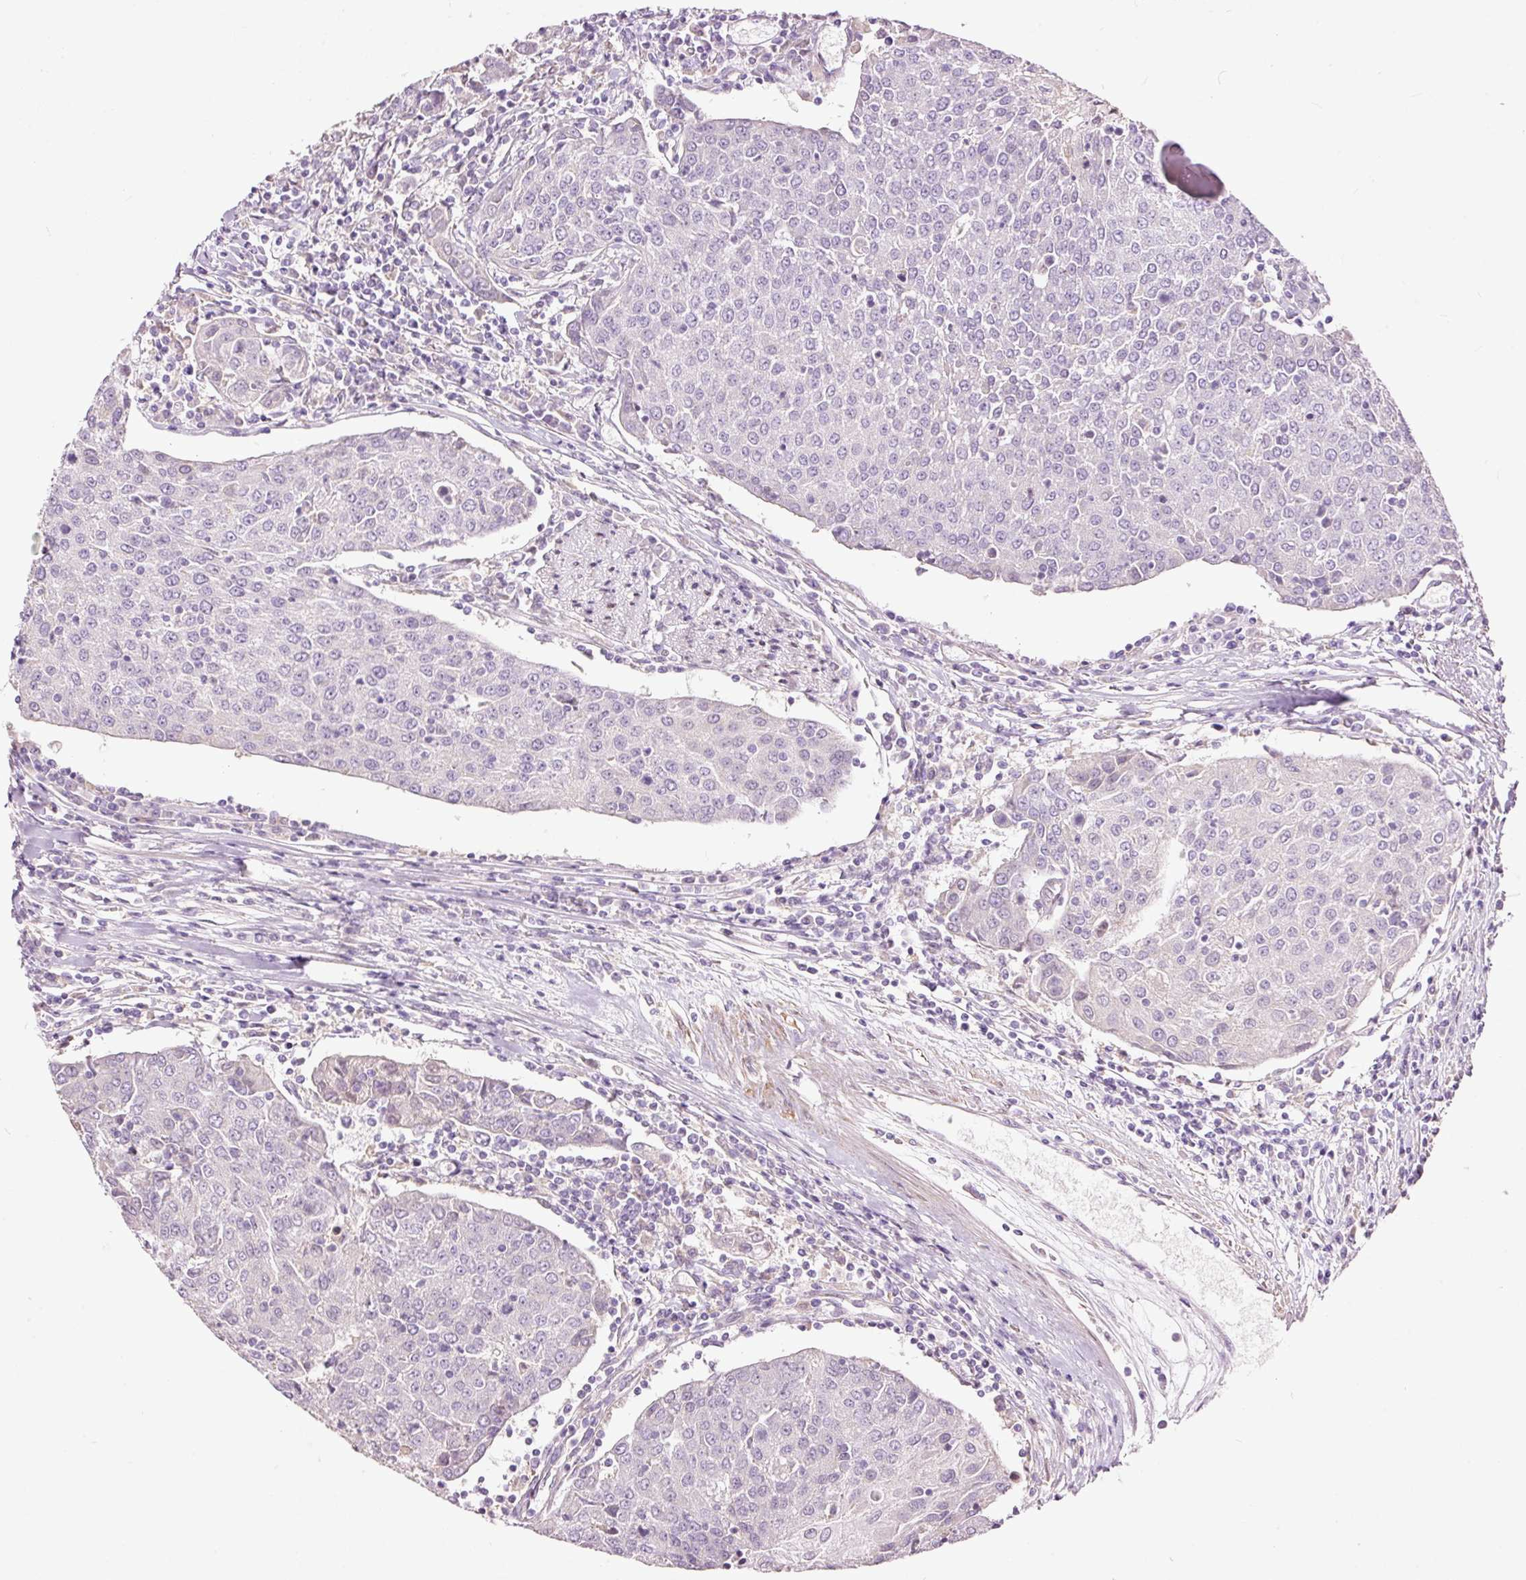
{"staining": {"intensity": "negative", "quantity": "none", "location": "none"}, "tissue": "urothelial cancer", "cell_type": "Tumor cells", "image_type": "cancer", "snomed": [{"axis": "morphology", "description": "Urothelial carcinoma, High grade"}, {"axis": "topography", "description": "Urinary bladder"}], "caption": "This is a histopathology image of IHC staining of urothelial cancer, which shows no staining in tumor cells.", "gene": "FCRL4", "patient": {"sex": "female", "age": 85}}